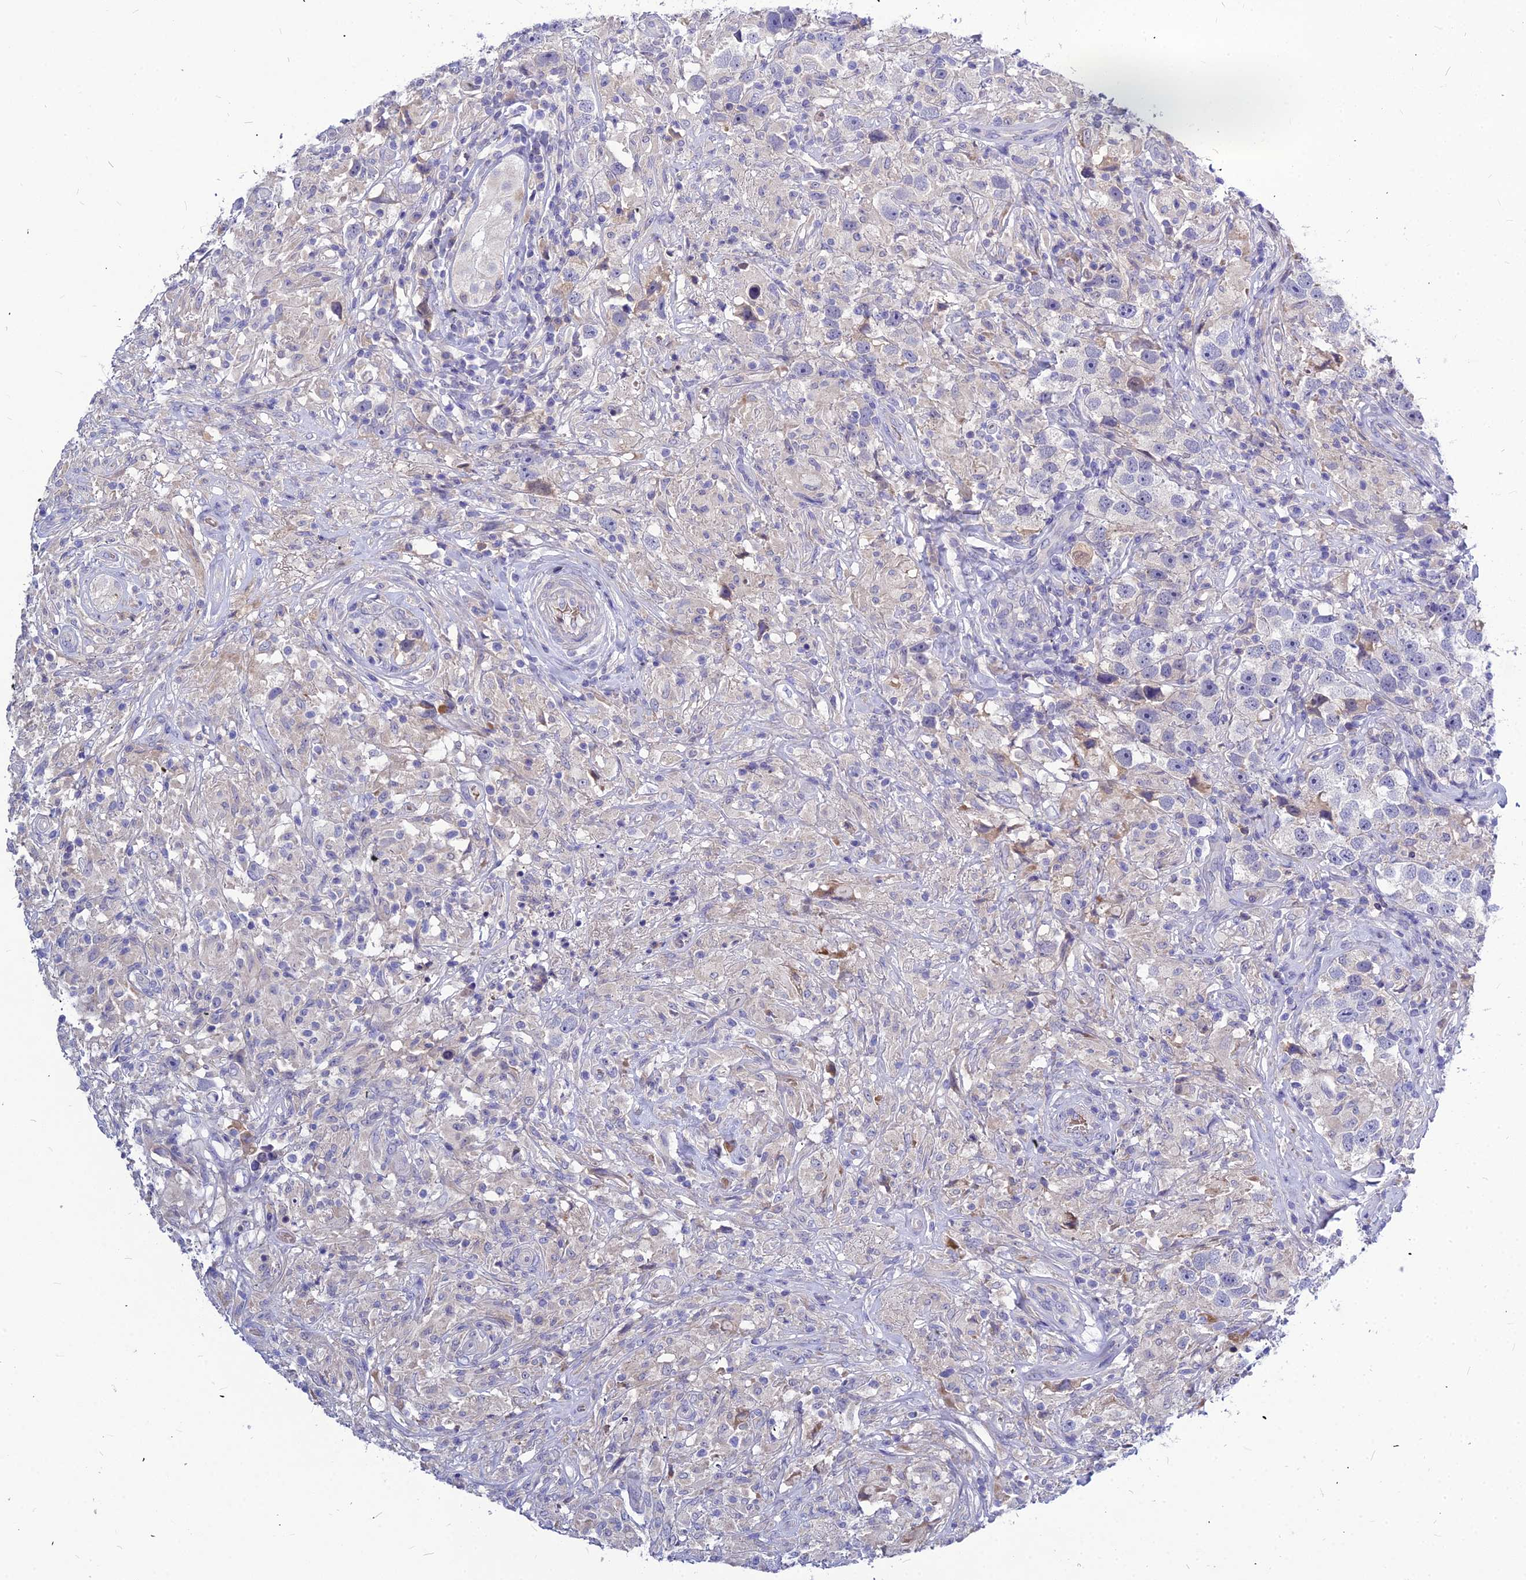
{"staining": {"intensity": "negative", "quantity": "none", "location": "none"}, "tissue": "testis cancer", "cell_type": "Tumor cells", "image_type": "cancer", "snomed": [{"axis": "morphology", "description": "Seminoma, NOS"}, {"axis": "topography", "description": "Testis"}], "caption": "IHC histopathology image of neoplastic tissue: testis seminoma stained with DAB reveals no significant protein positivity in tumor cells.", "gene": "DMRTA1", "patient": {"sex": "male", "age": 49}}